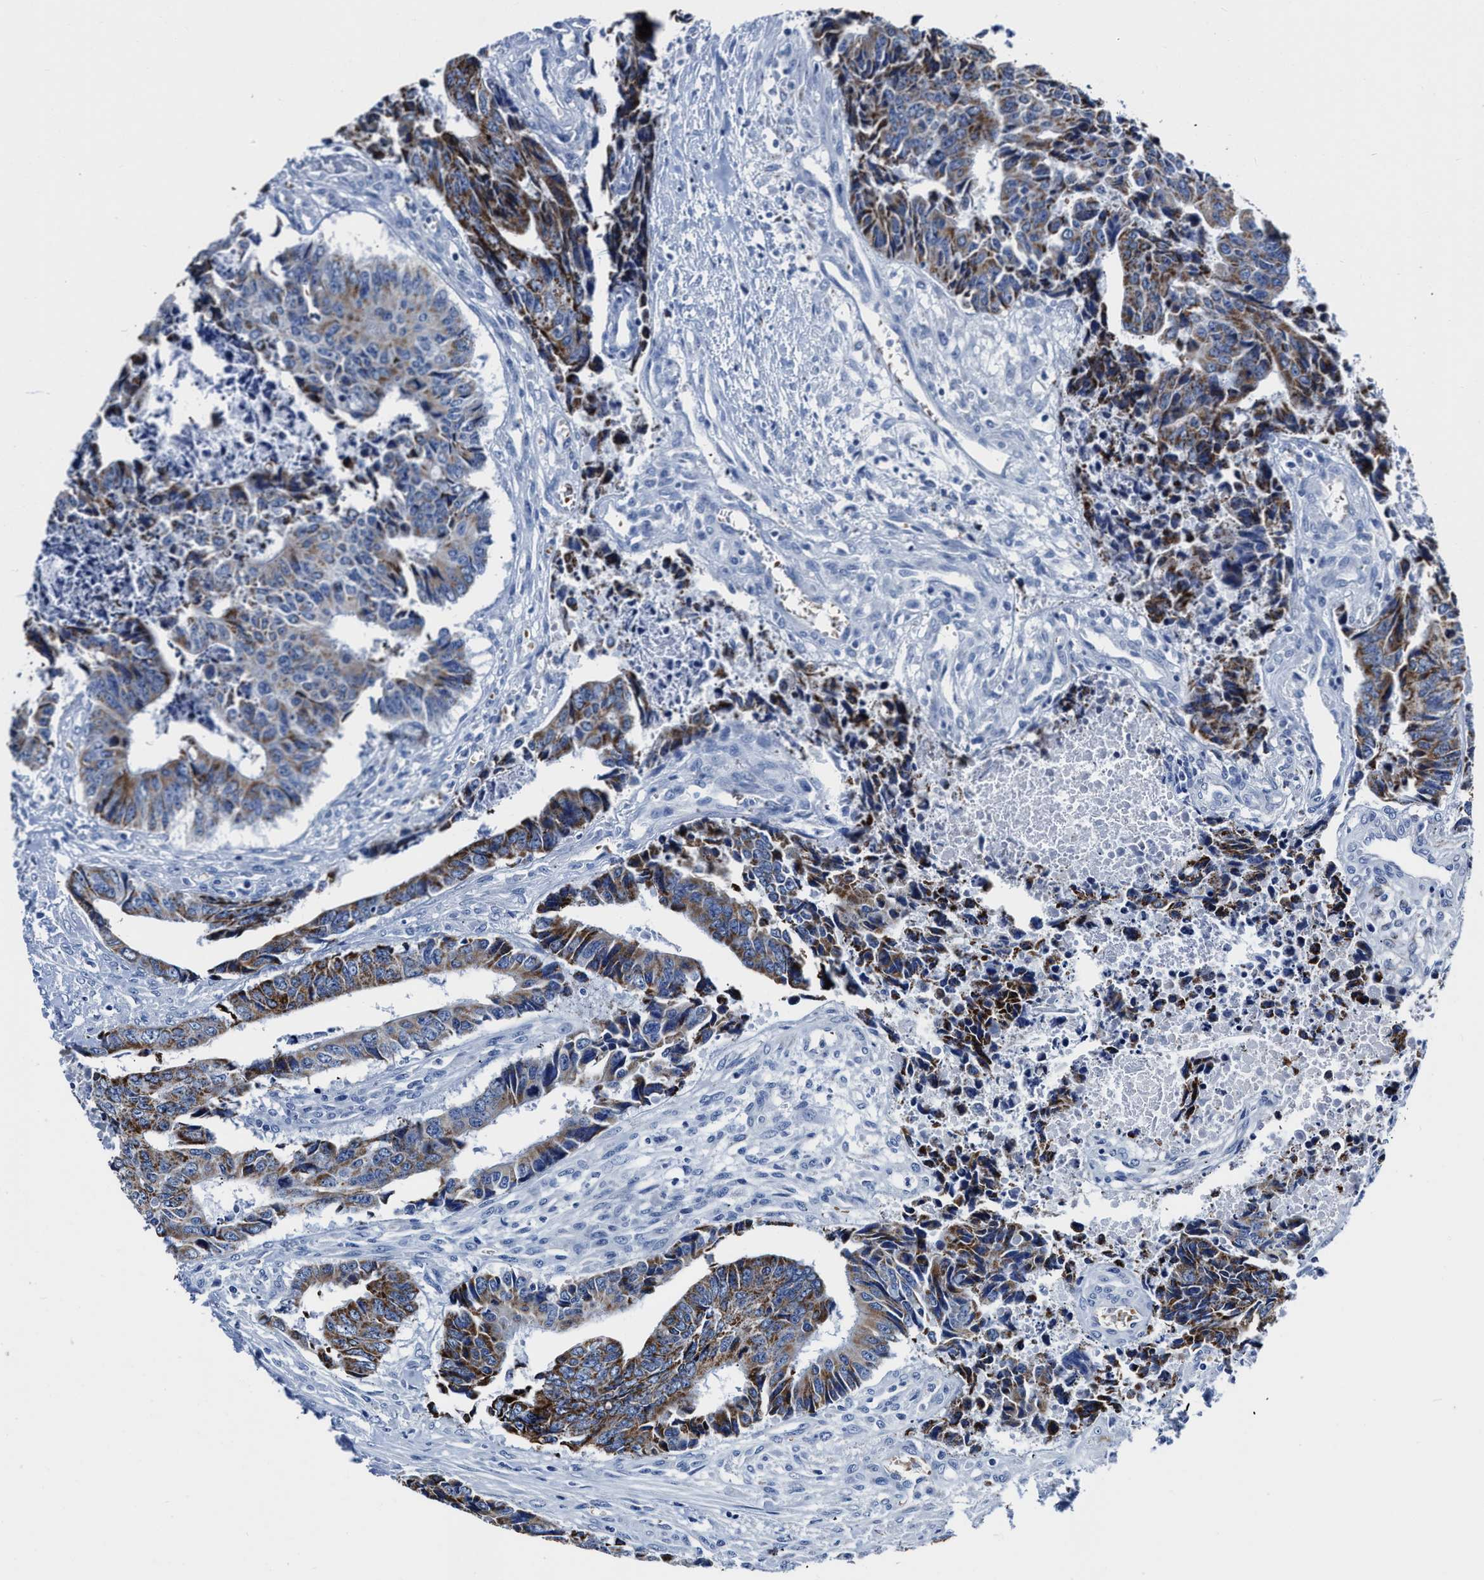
{"staining": {"intensity": "strong", "quantity": ">75%", "location": "cytoplasmic/membranous"}, "tissue": "colorectal cancer", "cell_type": "Tumor cells", "image_type": "cancer", "snomed": [{"axis": "morphology", "description": "Adenocarcinoma, NOS"}, {"axis": "topography", "description": "Rectum"}], "caption": "The immunohistochemical stain shows strong cytoplasmic/membranous positivity in tumor cells of adenocarcinoma (colorectal) tissue.", "gene": "KCNMB3", "patient": {"sex": "male", "age": 84}}